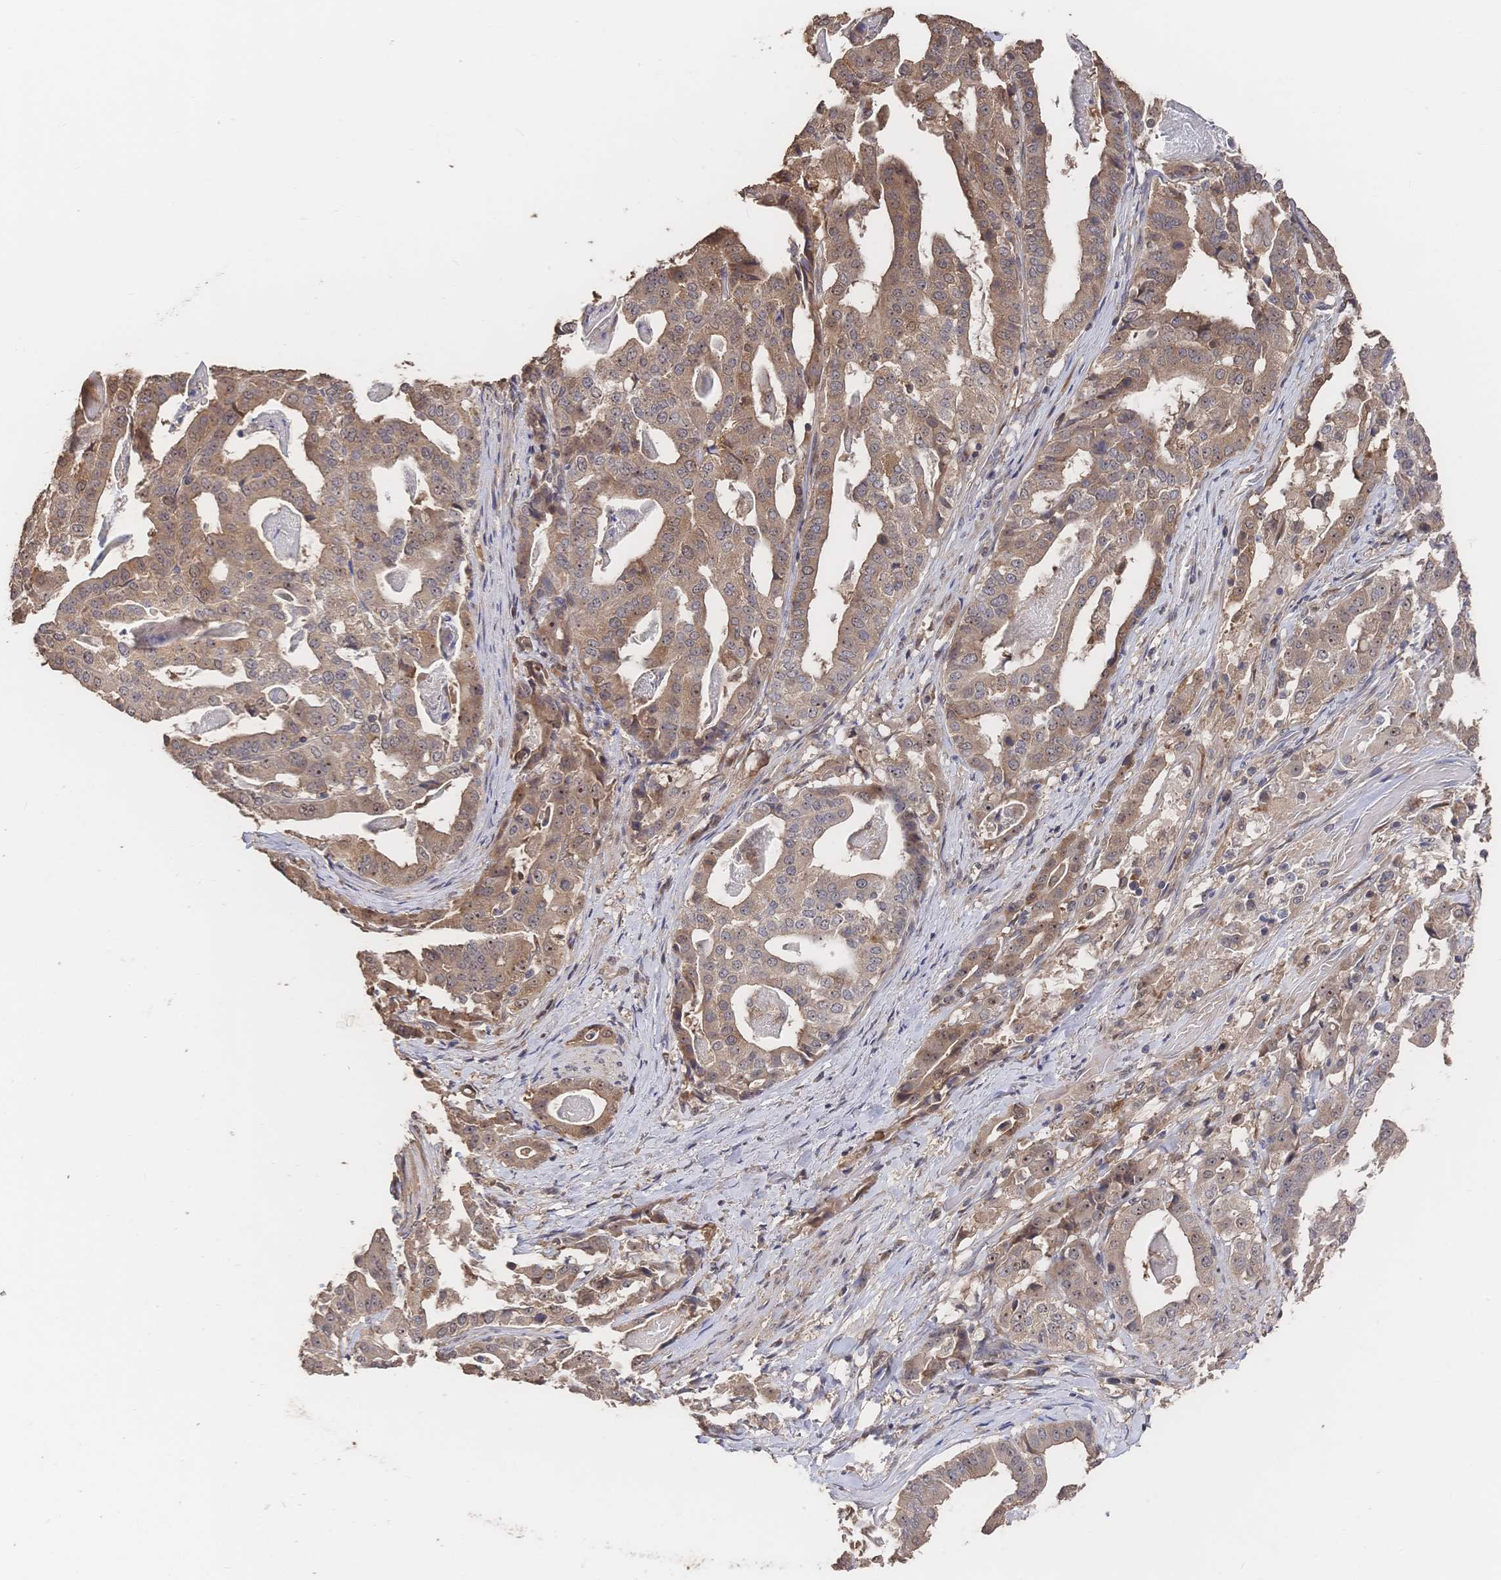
{"staining": {"intensity": "weak", "quantity": ">75%", "location": "cytoplasmic/membranous,nuclear"}, "tissue": "stomach cancer", "cell_type": "Tumor cells", "image_type": "cancer", "snomed": [{"axis": "morphology", "description": "Adenocarcinoma, NOS"}, {"axis": "topography", "description": "Stomach"}], "caption": "This is a micrograph of IHC staining of stomach adenocarcinoma, which shows weak expression in the cytoplasmic/membranous and nuclear of tumor cells.", "gene": "DNAJA4", "patient": {"sex": "male", "age": 48}}